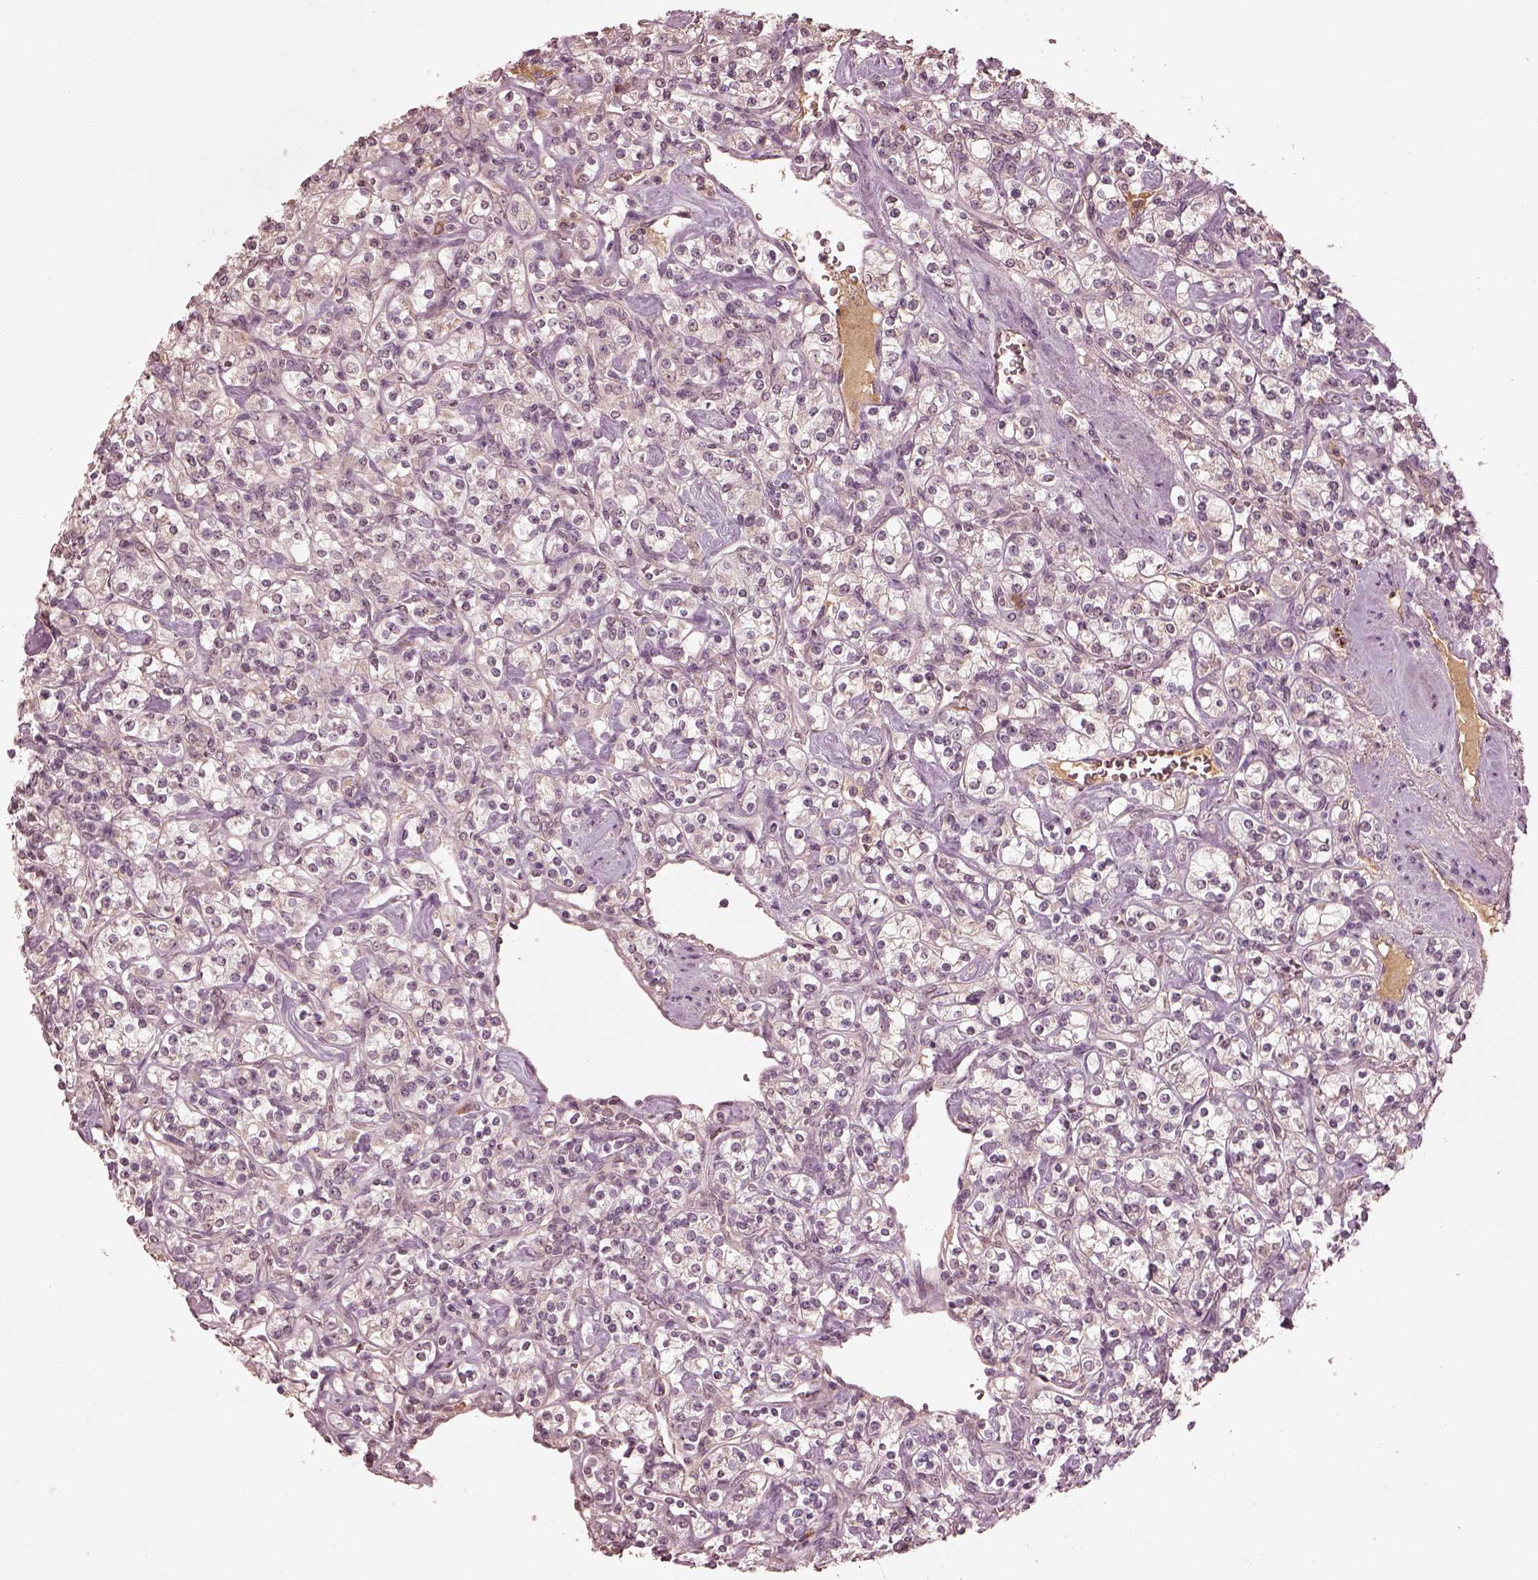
{"staining": {"intensity": "negative", "quantity": "none", "location": "none"}, "tissue": "renal cancer", "cell_type": "Tumor cells", "image_type": "cancer", "snomed": [{"axis": "morphology", "description": "Adenocarcinoma, NOS"}, {"axis": "topography", "description": "Kidney"}], "caption": "The immunohistochemistry micrograph has no significant expression in tumor cells of renal cancer (adenocarcinoma) tissue. (Stains: DAB (3,3'-diaminobenzidine) IHC with hematoxylin counter stain, Microscopy: brightfield microscopy at high magnification).", "gene": "CALR3", "patient": {"sex": "male", "age": 77}}